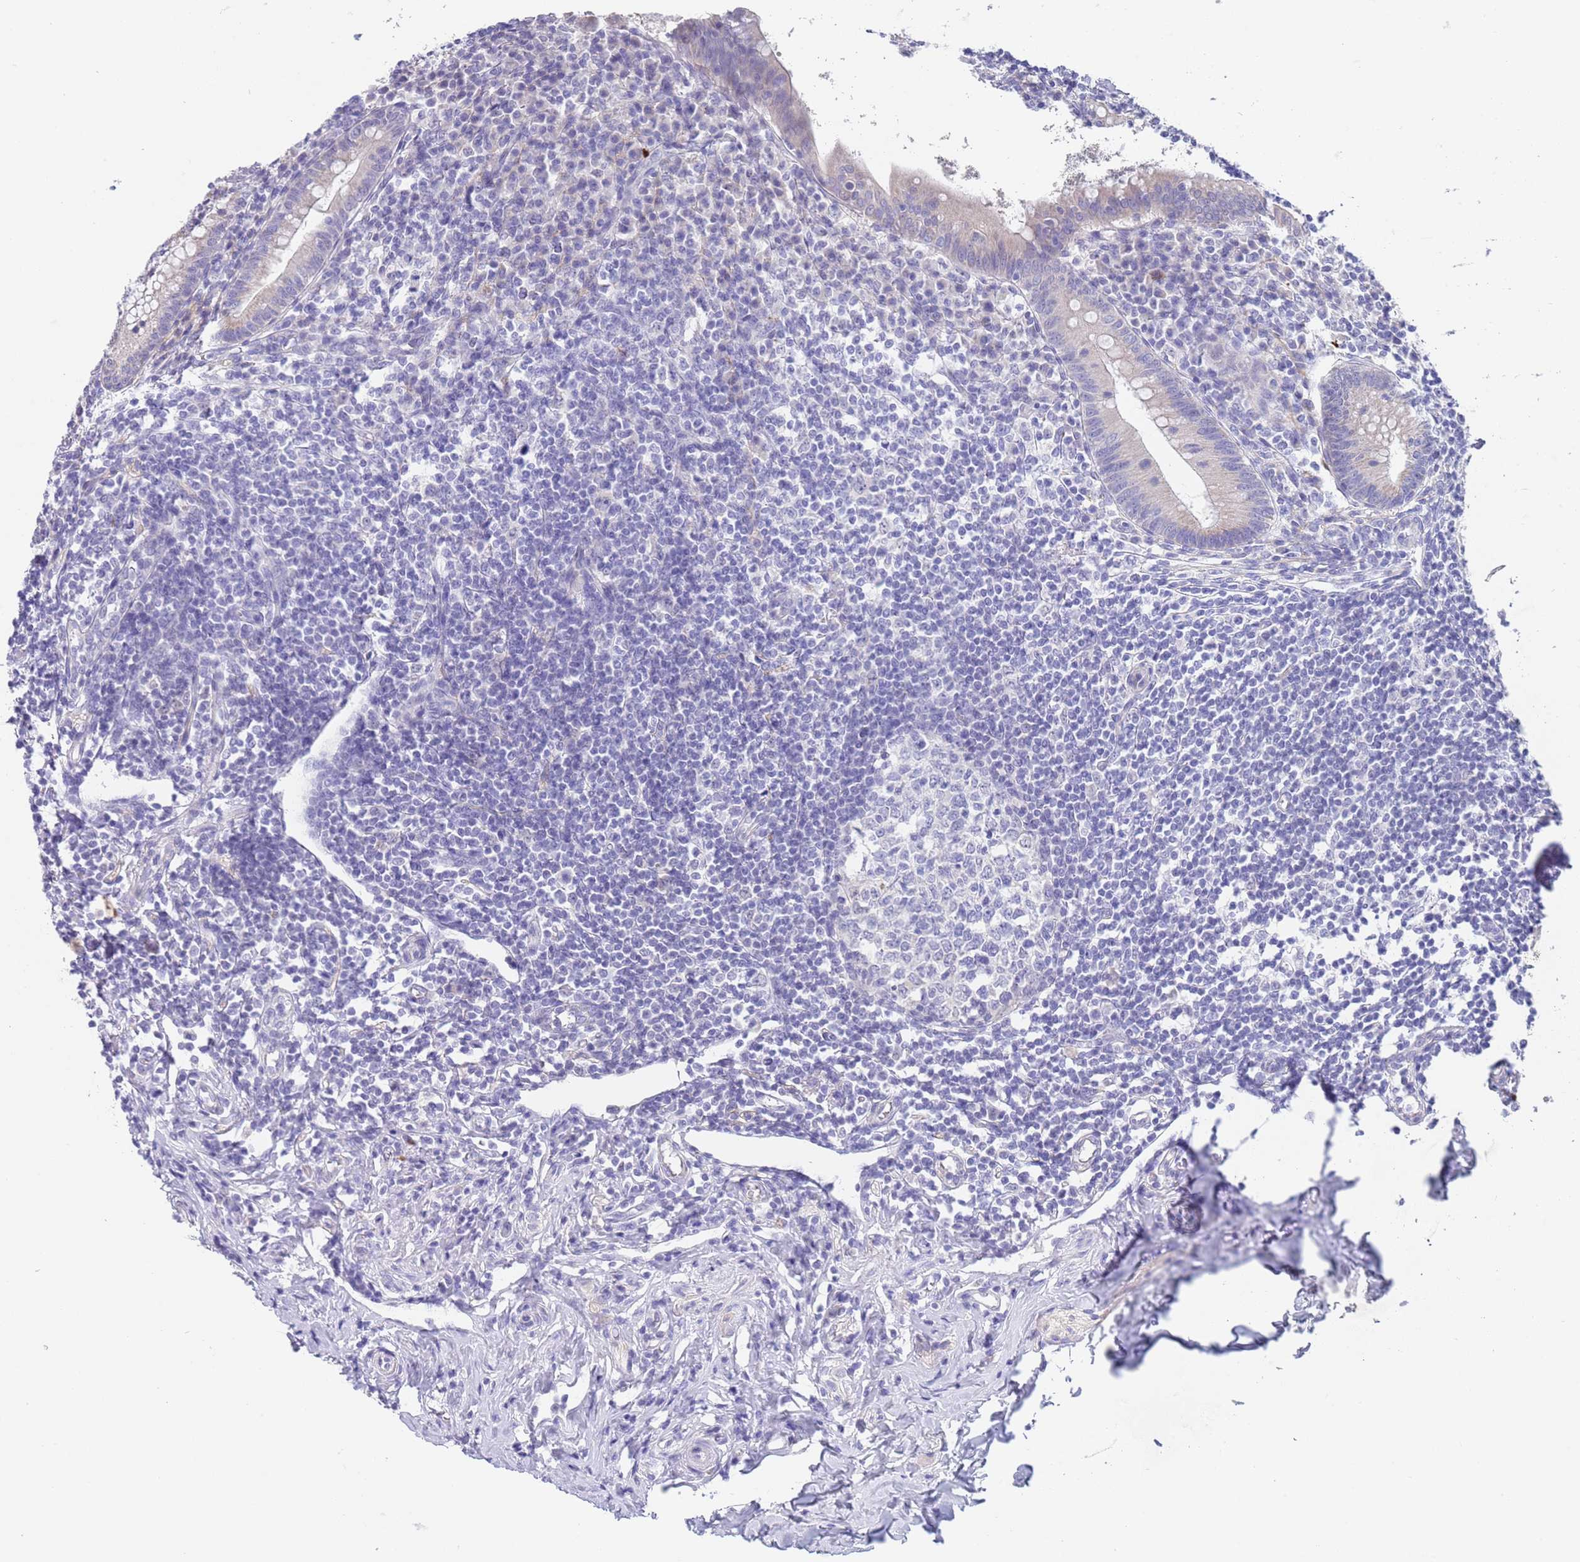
{"staining": {"intensity": "weak", "quantity": "<25%", "location": "cytoplasmic/membranous"}, "tissue": "appendix", "cell_type": "Glandular cells", "image_type": "normal", "snomed": [{"axis": "morphology", "description": "Normal tissue, NOS"}, {"axis": "topography", "description": "Appendix"}], "caption": "This is an immunohistochemistry (IHC) photomicrograph of benign human appendix. There is no positivity in glandular cells.", "gene": "SPIRE2", "patient": {"sex": "female", "age": 33}}